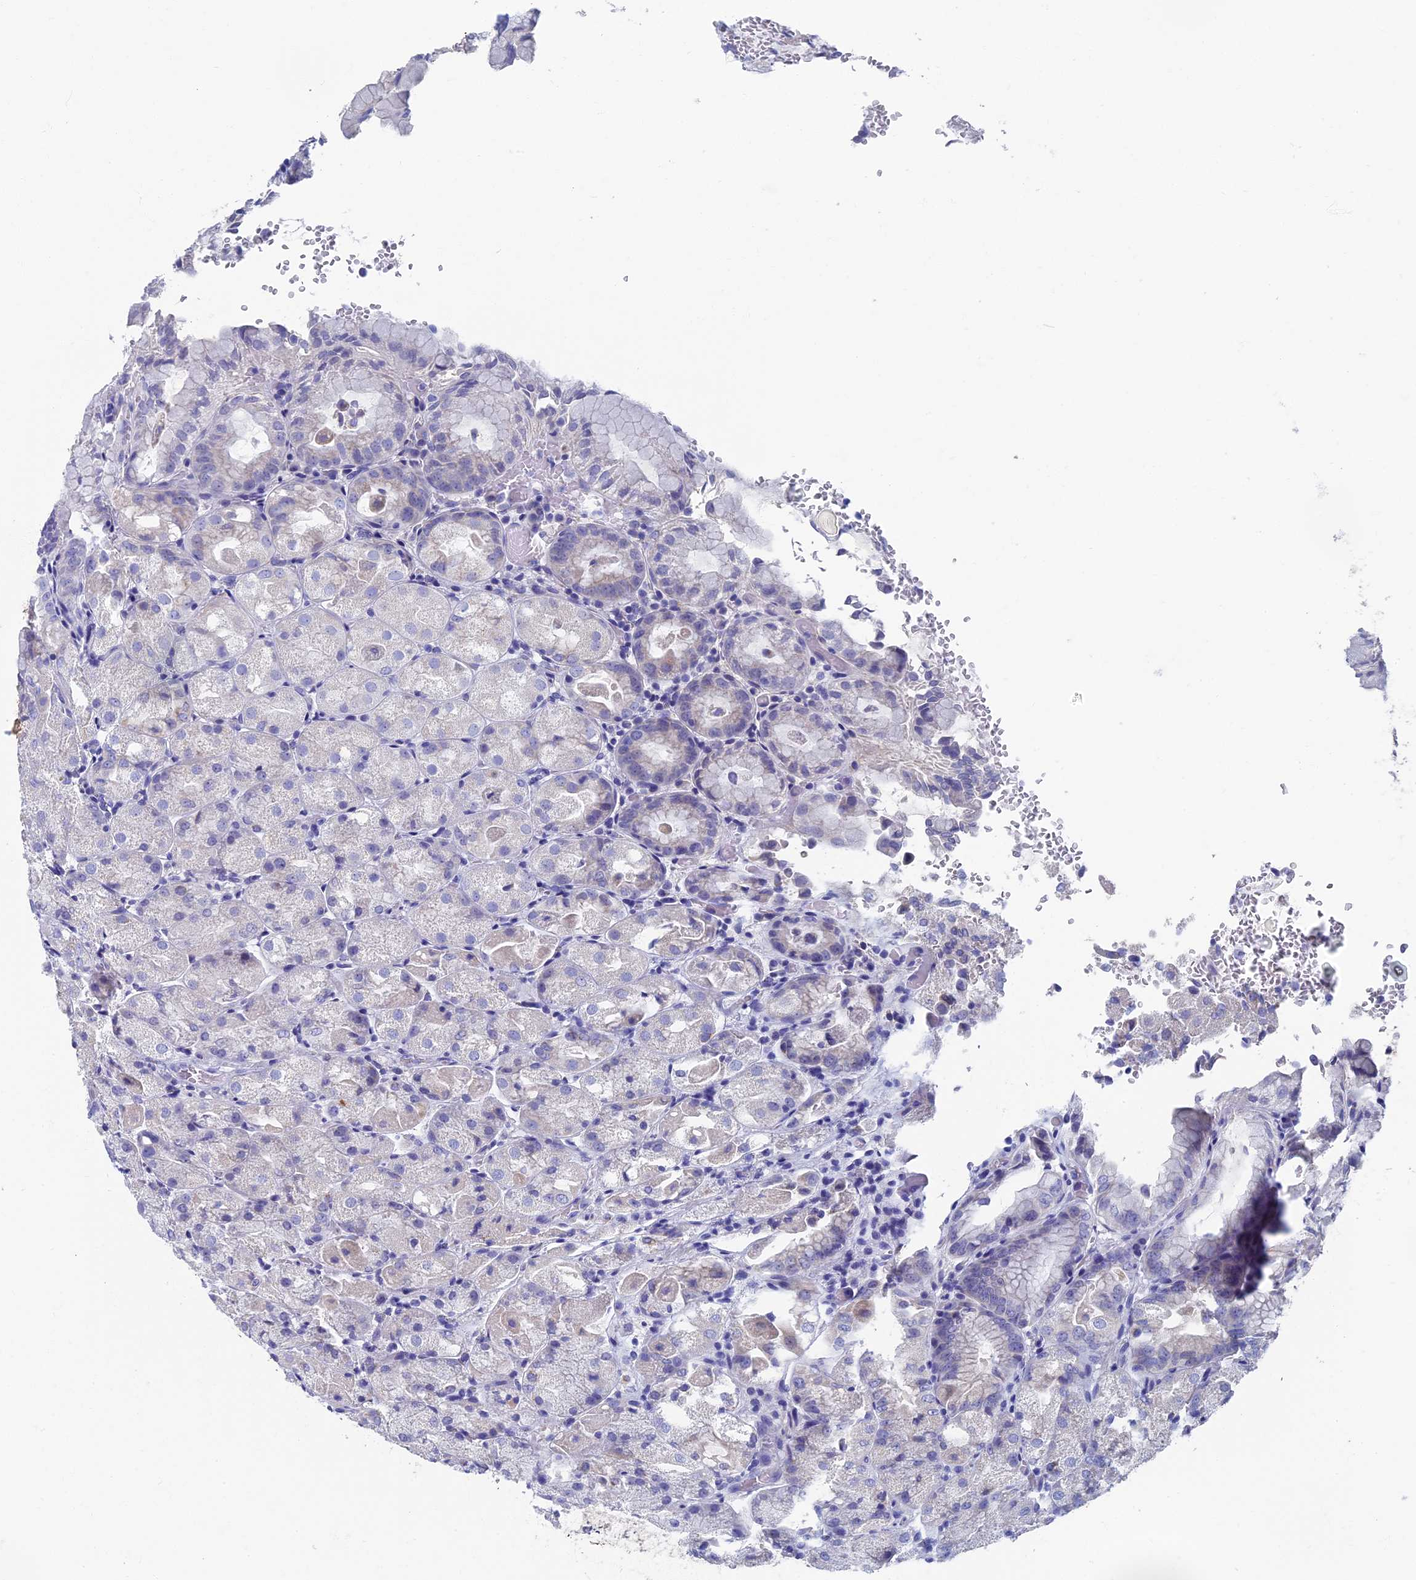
{"staining": {"intensity": "negative", "quantity": "none", "location": "none"}, "tissue": "stomach", "cell_type": "Glandular cells", "image_type": "normal", "snomed": [{"axis": "morphology", "description": "Normal tissue, NOS"}, {"axis": "topography", "description": "Stomach, upper"}, {"axis": "topography", "description": "Stomach, lower"}], "caption": "Glandular cells are negative for brown protein staining in normal stomach. (DAB (3,3'-diaminobenzidine) immunohistochemistry (IHC) with hematoxylin counter stain).", "gene": "OAT", "patient": {"sex": "male", "age": 62}}